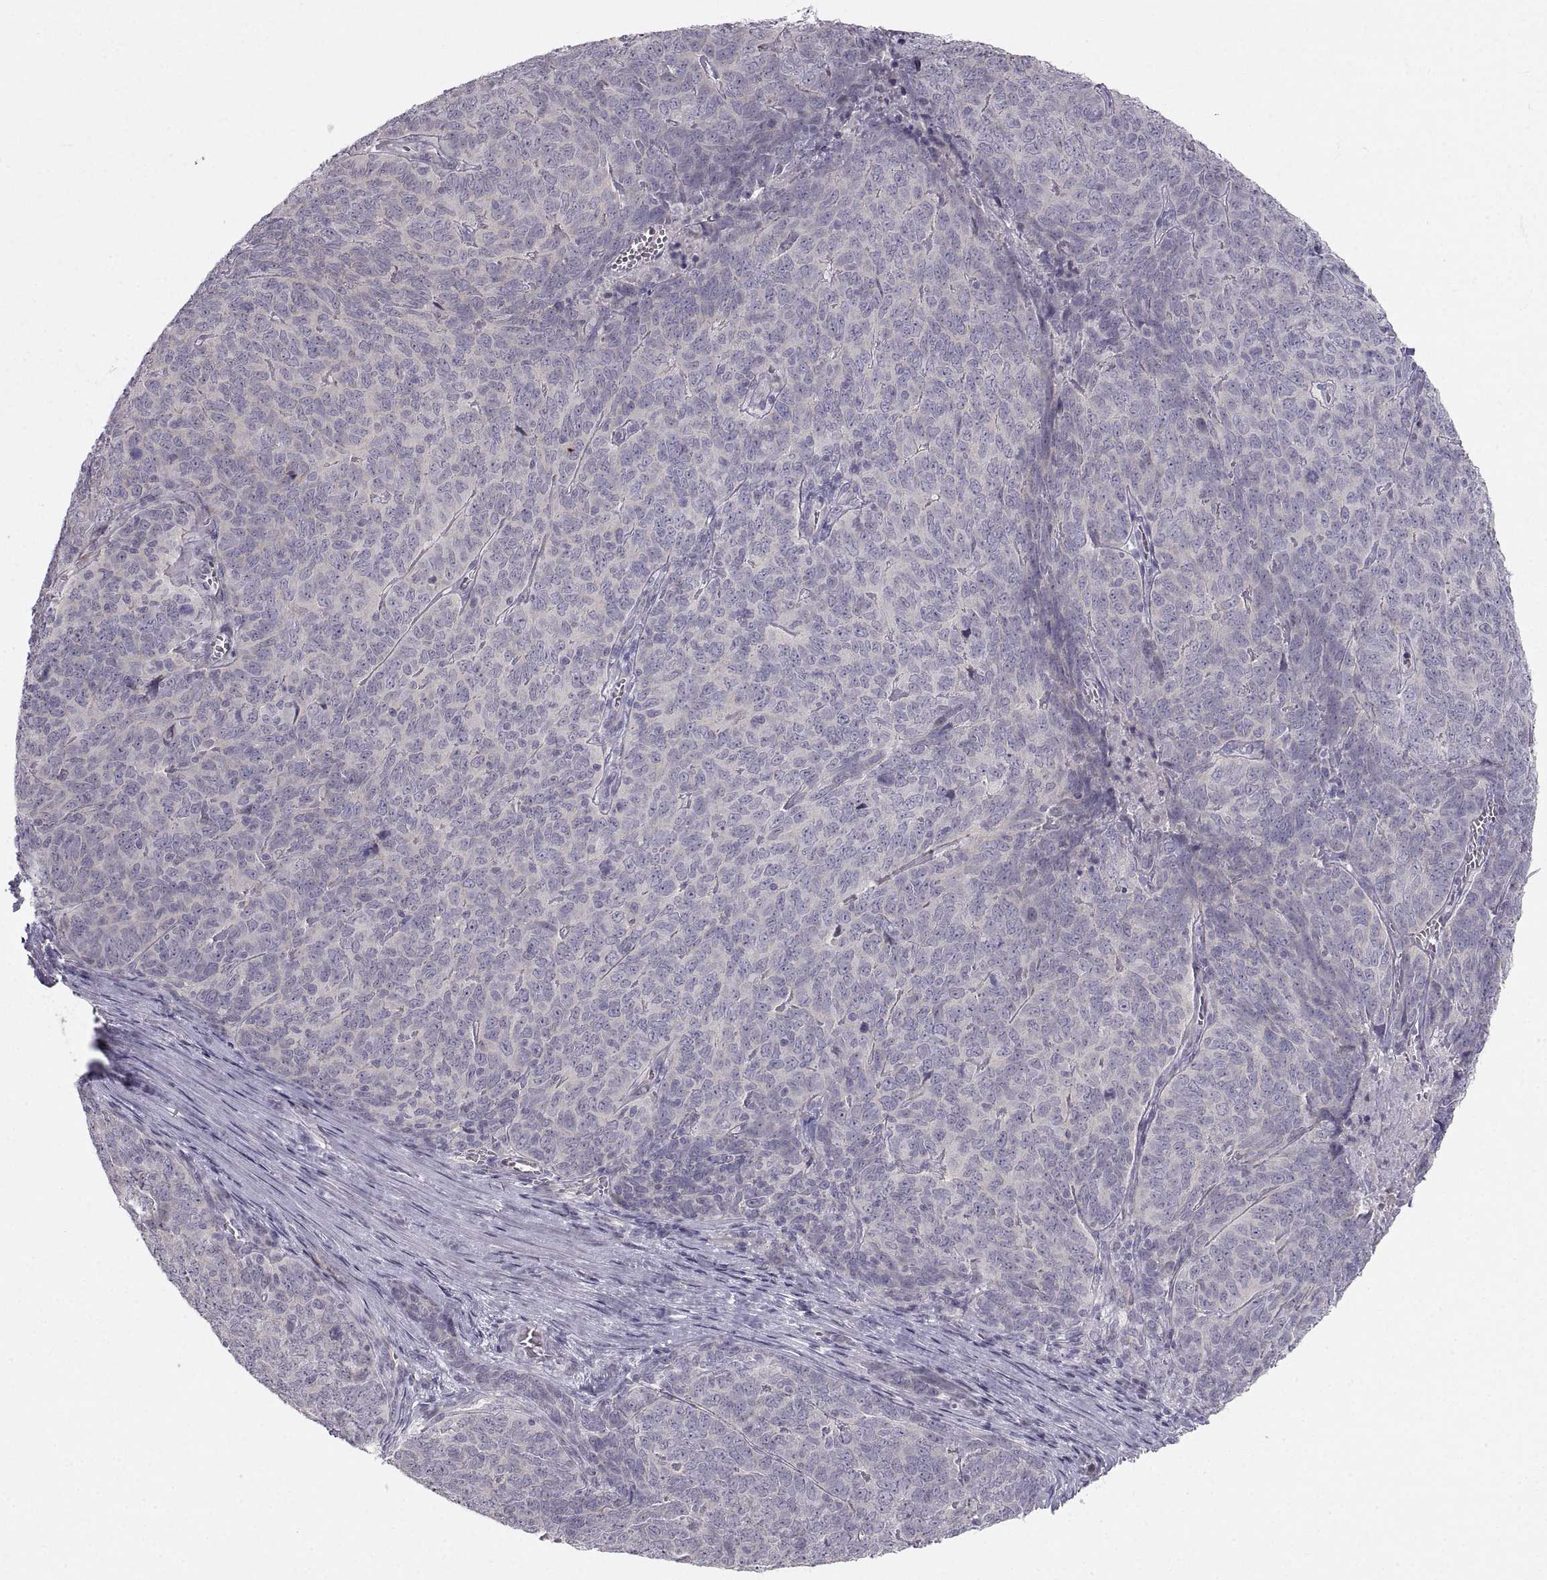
{"staining": {"intensity": "negative", "quantity": "none", "location": "none"}, "tissue": "skin cancer", "cell_type": "Tumor cells", "image_type": "cancer", "snomed": [{"axis": "morphology", "description": "Squamous cell carcinoma, NOS"}, {"axis": "topography", "description": "Skin"}, {"axis": "topography", "description": "Anal"}], "caption": "Tumor cells are negative for protein expression in human squamous cell carcinoma (skin). The staining is performed using DAB (3,3'-diaminobenzidine) brown chromogen with nuclei counter-stained in using hematoxylin.", "gene": "ZNF185", "patient": {"sex": "female", "age": 51}}